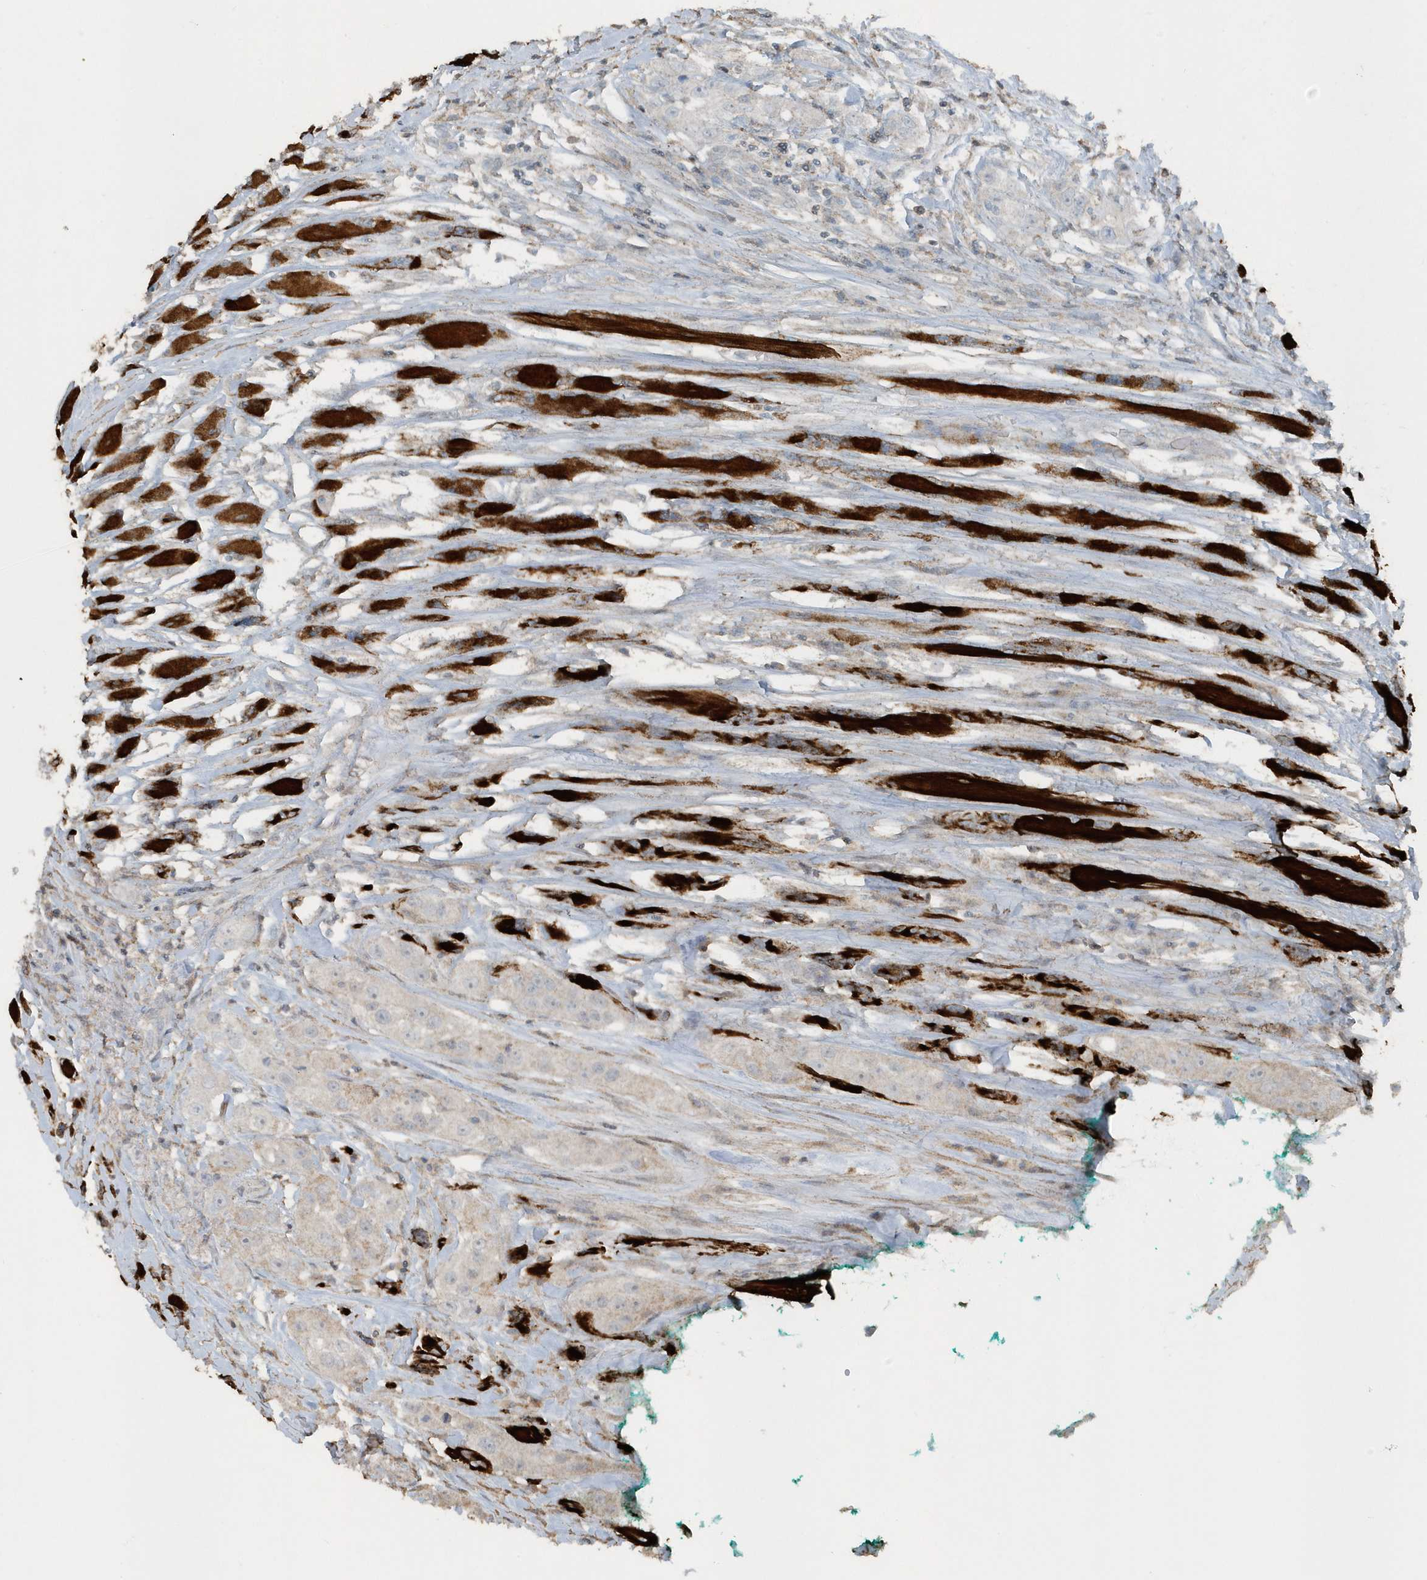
{"staining": {"intensity": "negative", "quantity": "none", "location": "none"}, "tissue": "head and neck cancer", "cell_type": "Tumor cells", "image_type": "cancer", "snomed": [{"axis": "morphology", "description": "Normal tissue, NOS"}, {"axis": "morphology", "description": "Squamous cell carcinoma, NOS"}, {"axis": "topography", "description": "Skeletal muscle"}, {"axis": "topography", "description": "Head-Neck"}], "caption": "Tumor cells show no significant protein positivity in squamous cell carcinoma (head and neck).", "gene": "ACTC1", "patient": {"sex": "male", "age": 51}}